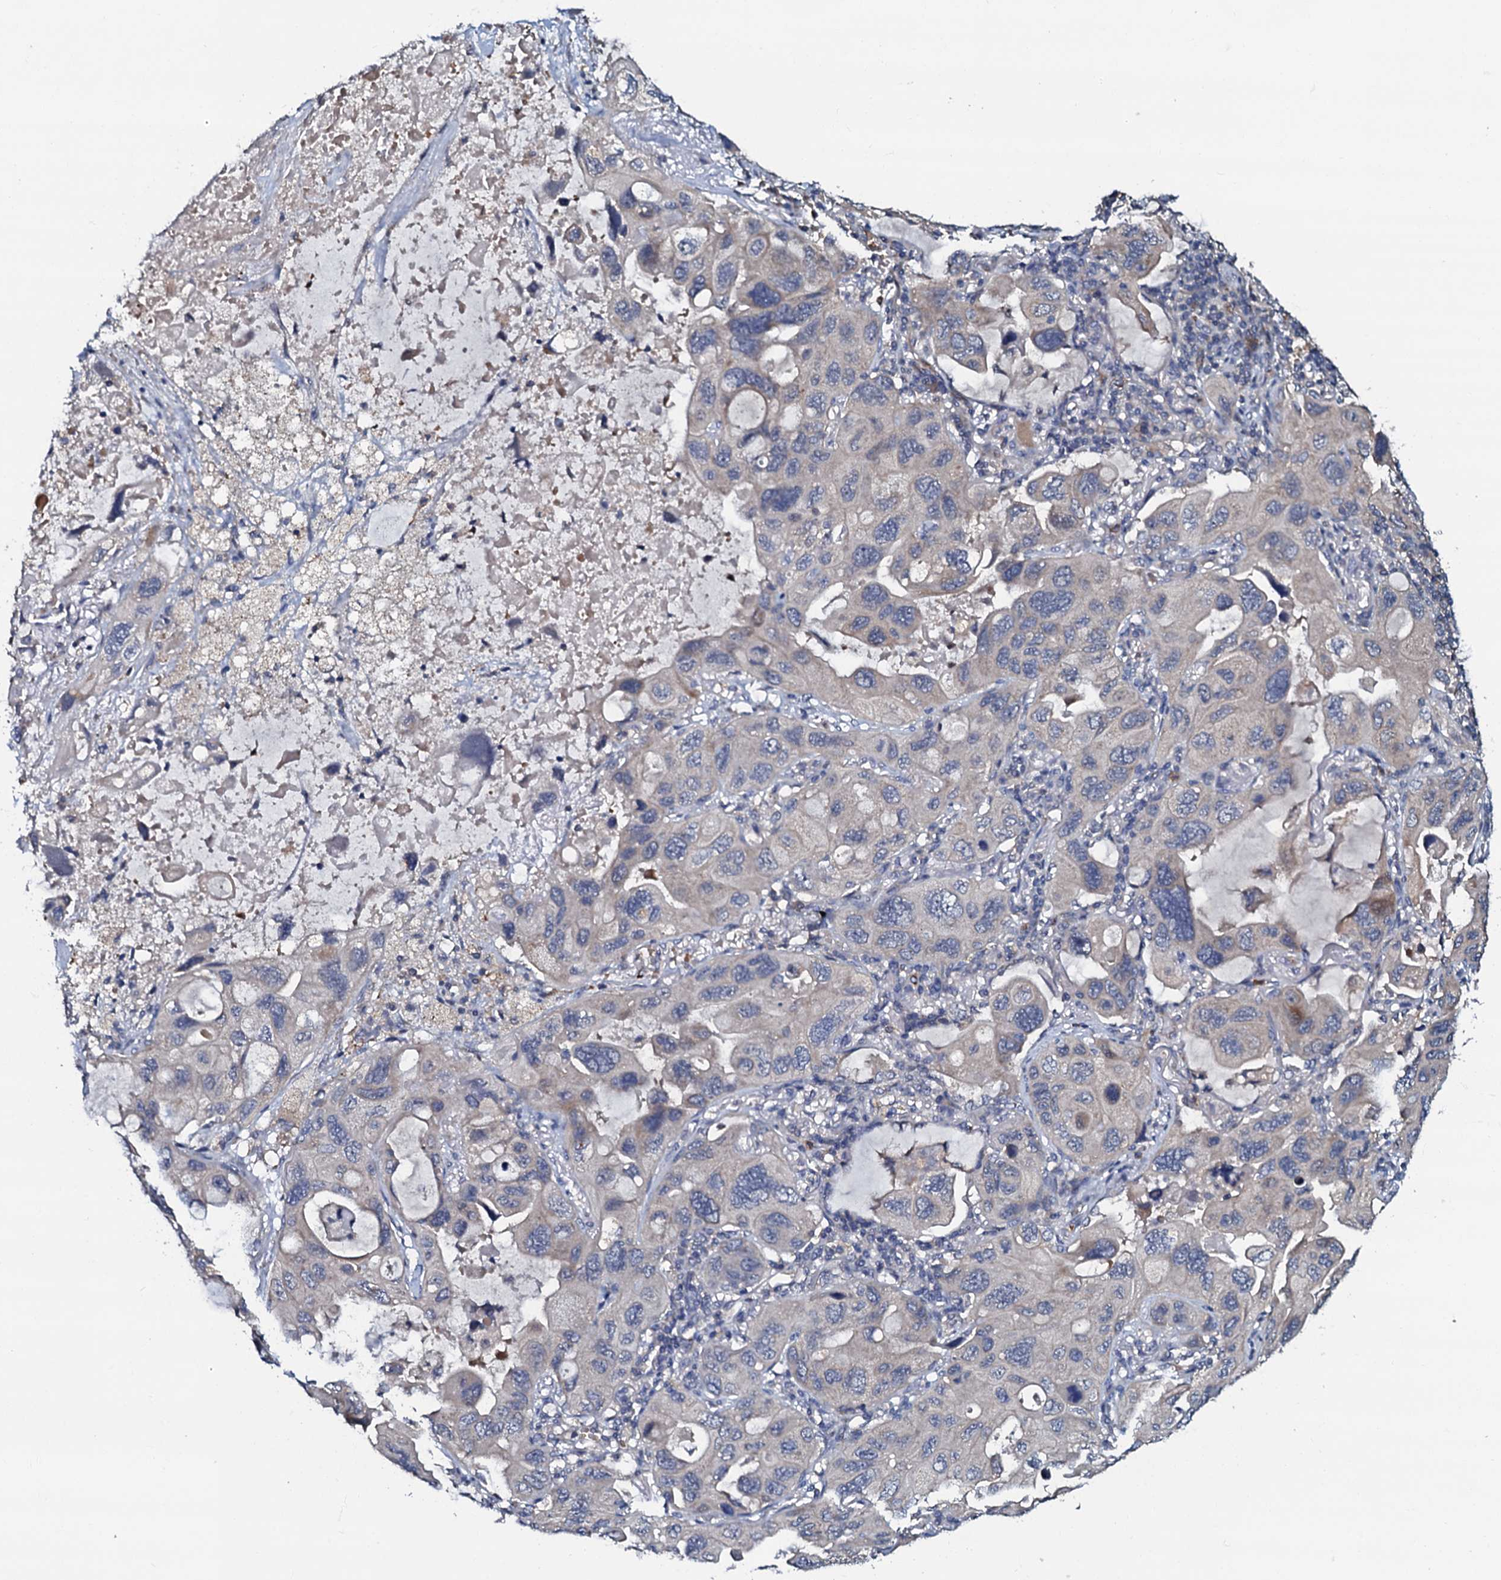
{"staining": {"intensity": "negative", "quantity": "none", "location": "none"}, "tissue": "lung cancer", "cell_type": "Tumor cells", "image_type": "cancer", "snomed": [{"axis": "morphology", "description": "Squamous cell carcinoma, NOS"}, {"axis": "topography", "description": "Lung"}], "caption": "An image of lung cancer stained for a protein displays no brown staining in tumor cells.", "gene": "CPNE2", "patient": {"sex": "female", "age": 73}}